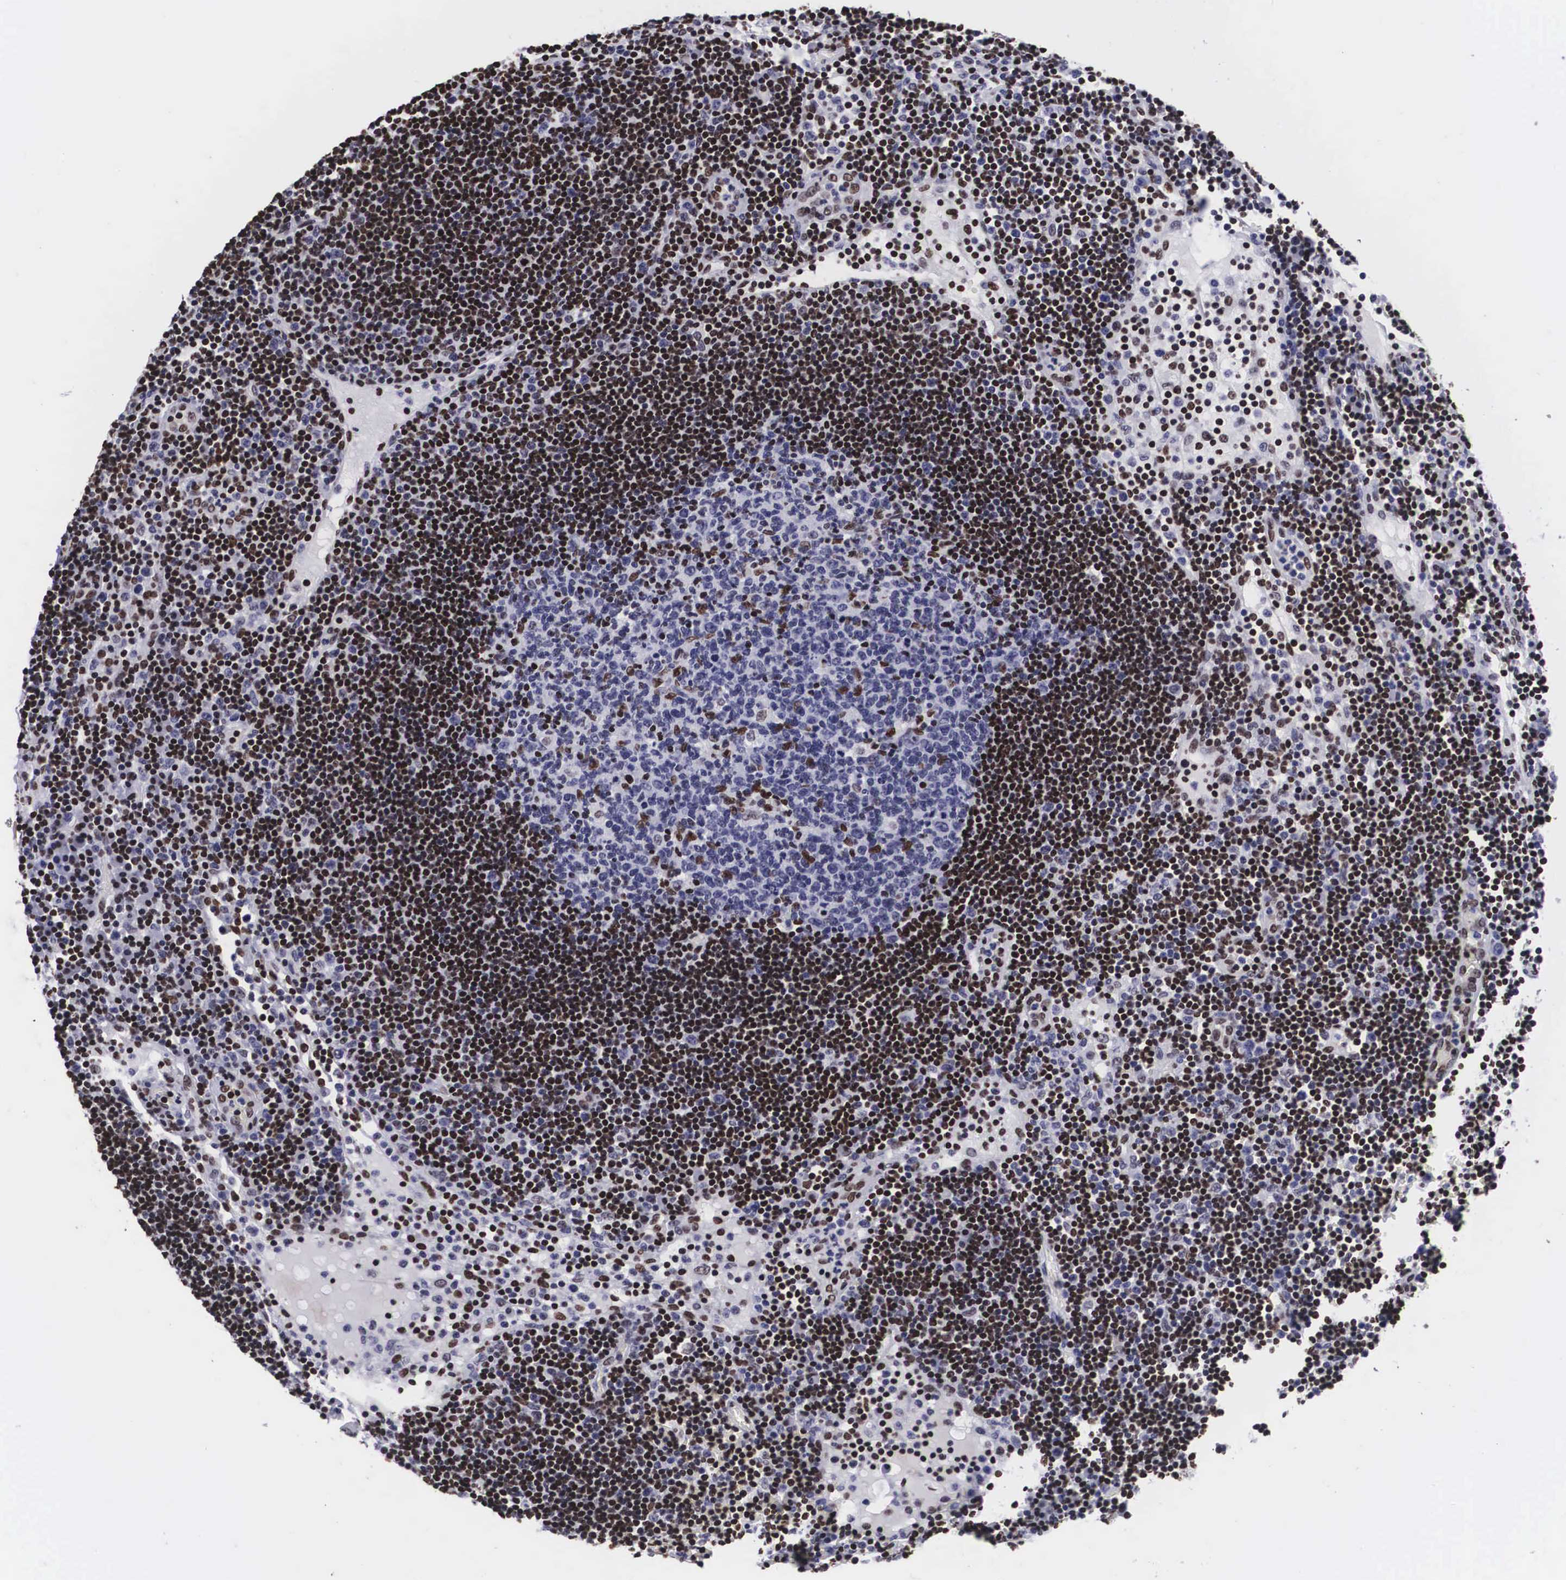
{"staining": {"intensity": "strong", "quantity": "<25%", "location": "nuclear"}, "tissue": "lymph node", "cell_type": "Germinal center cells", "image_type": "normal", "snomed": [{"axis": "morphology", "description": "Normal tissue, NOS"}, {"axis": "topography", "description": "Lymph node"}], "caption": "Lymph node stained with immunohistochemistry displays strong nuclear expression in about <25% of germinal center cells.", "gene": "MECP2", "patient": {"sex": "male", "age": 54}}